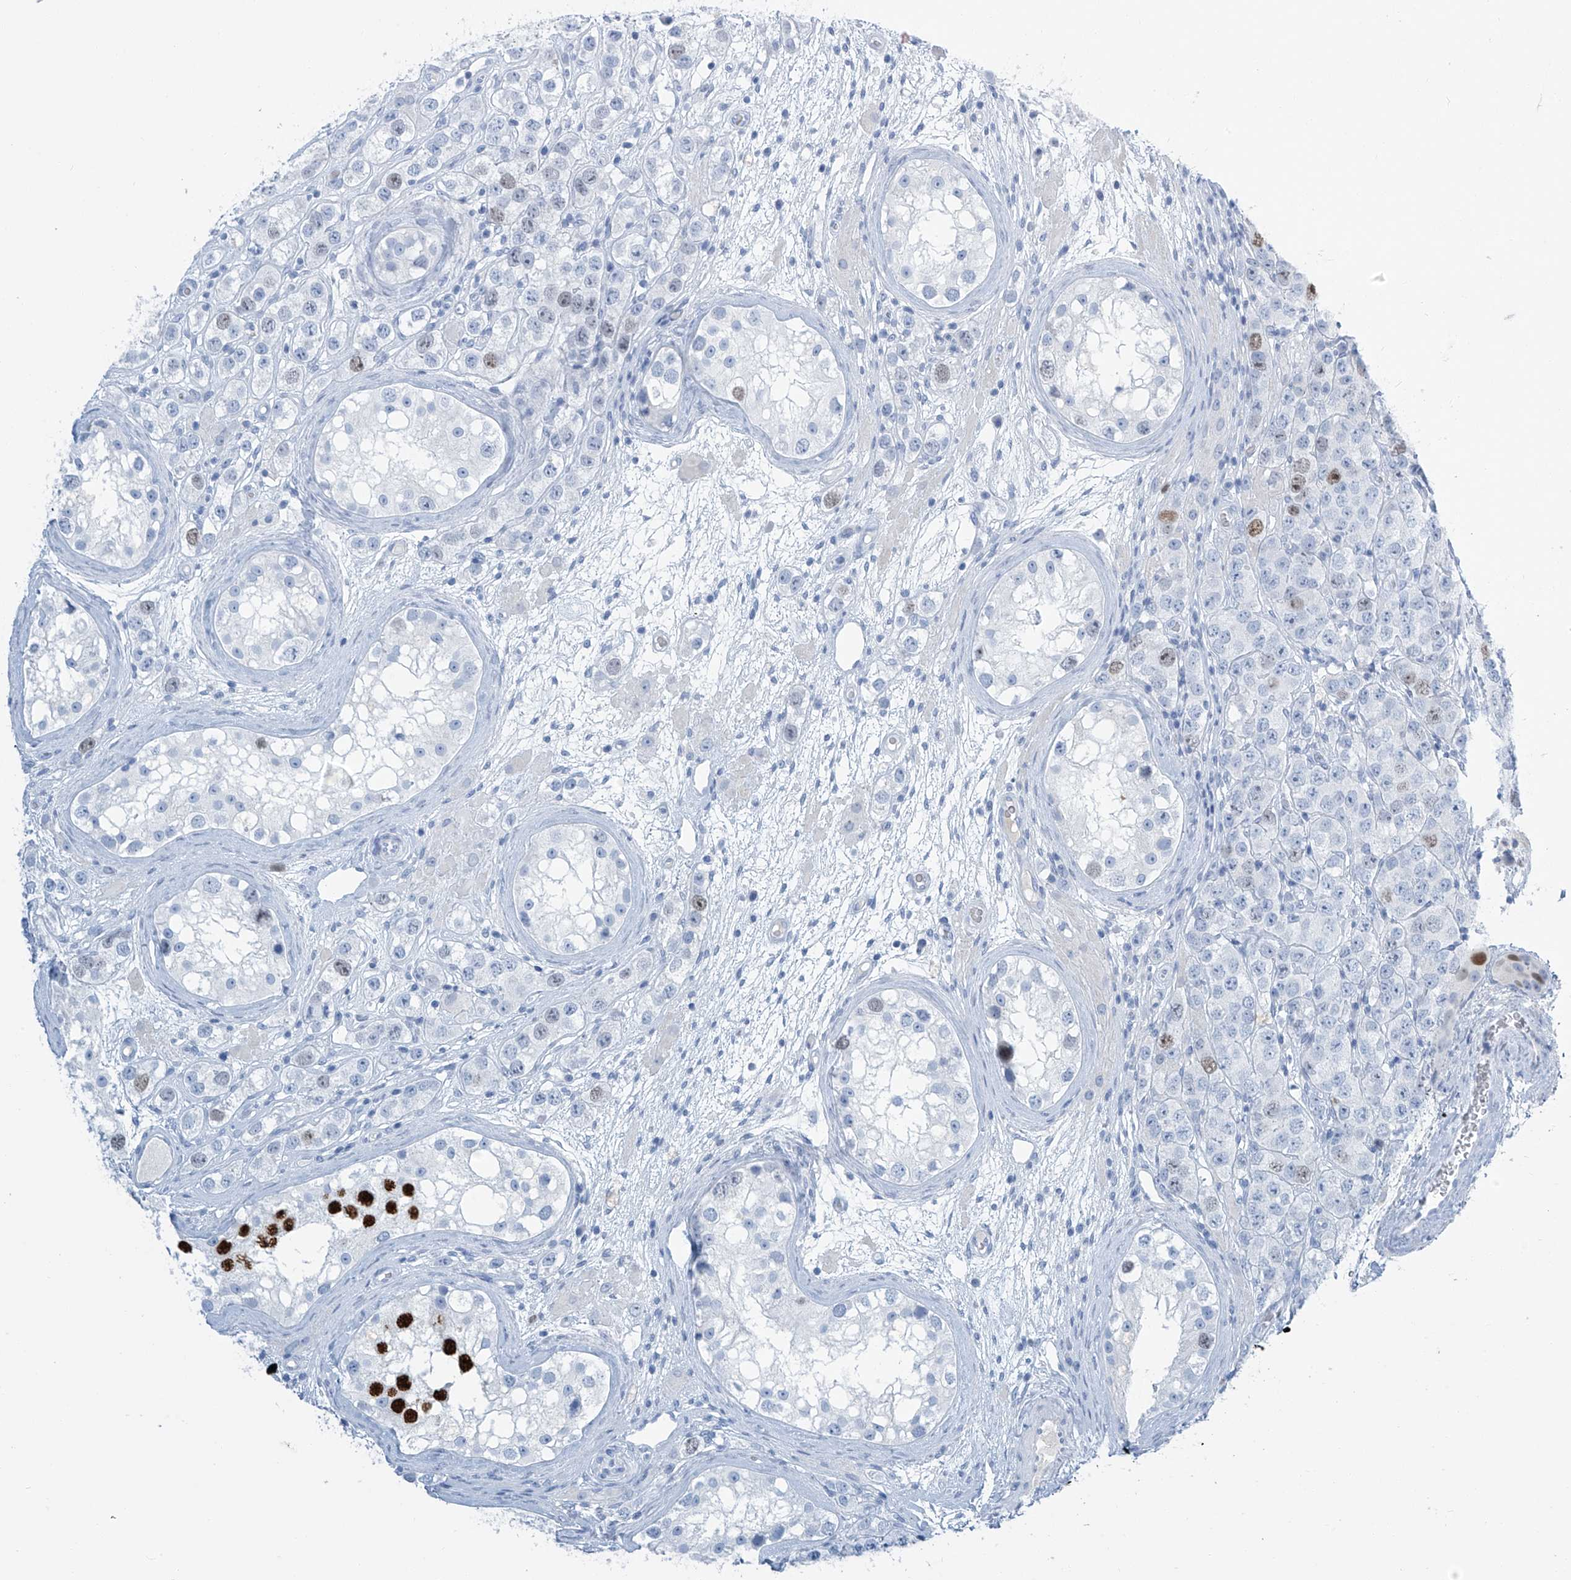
{"staining": {"intensity": "negative", "quantity": "none", "location": "none"}, "tissue": "testis cancer", "cell_type": "Tumor cells", "image_type": "cancer", "snomed": [{"axis": "morphology", "description": "Seminoma, NOS"}, {"axis": "topography", "description": "Testis"}], "caption": "A histopathology image of testis cancer (seminoma) stained for a protein reveals no brown staining in tumor cells.", "gene": "SGO2", "patient": {"sex": "male", "age": 28}}